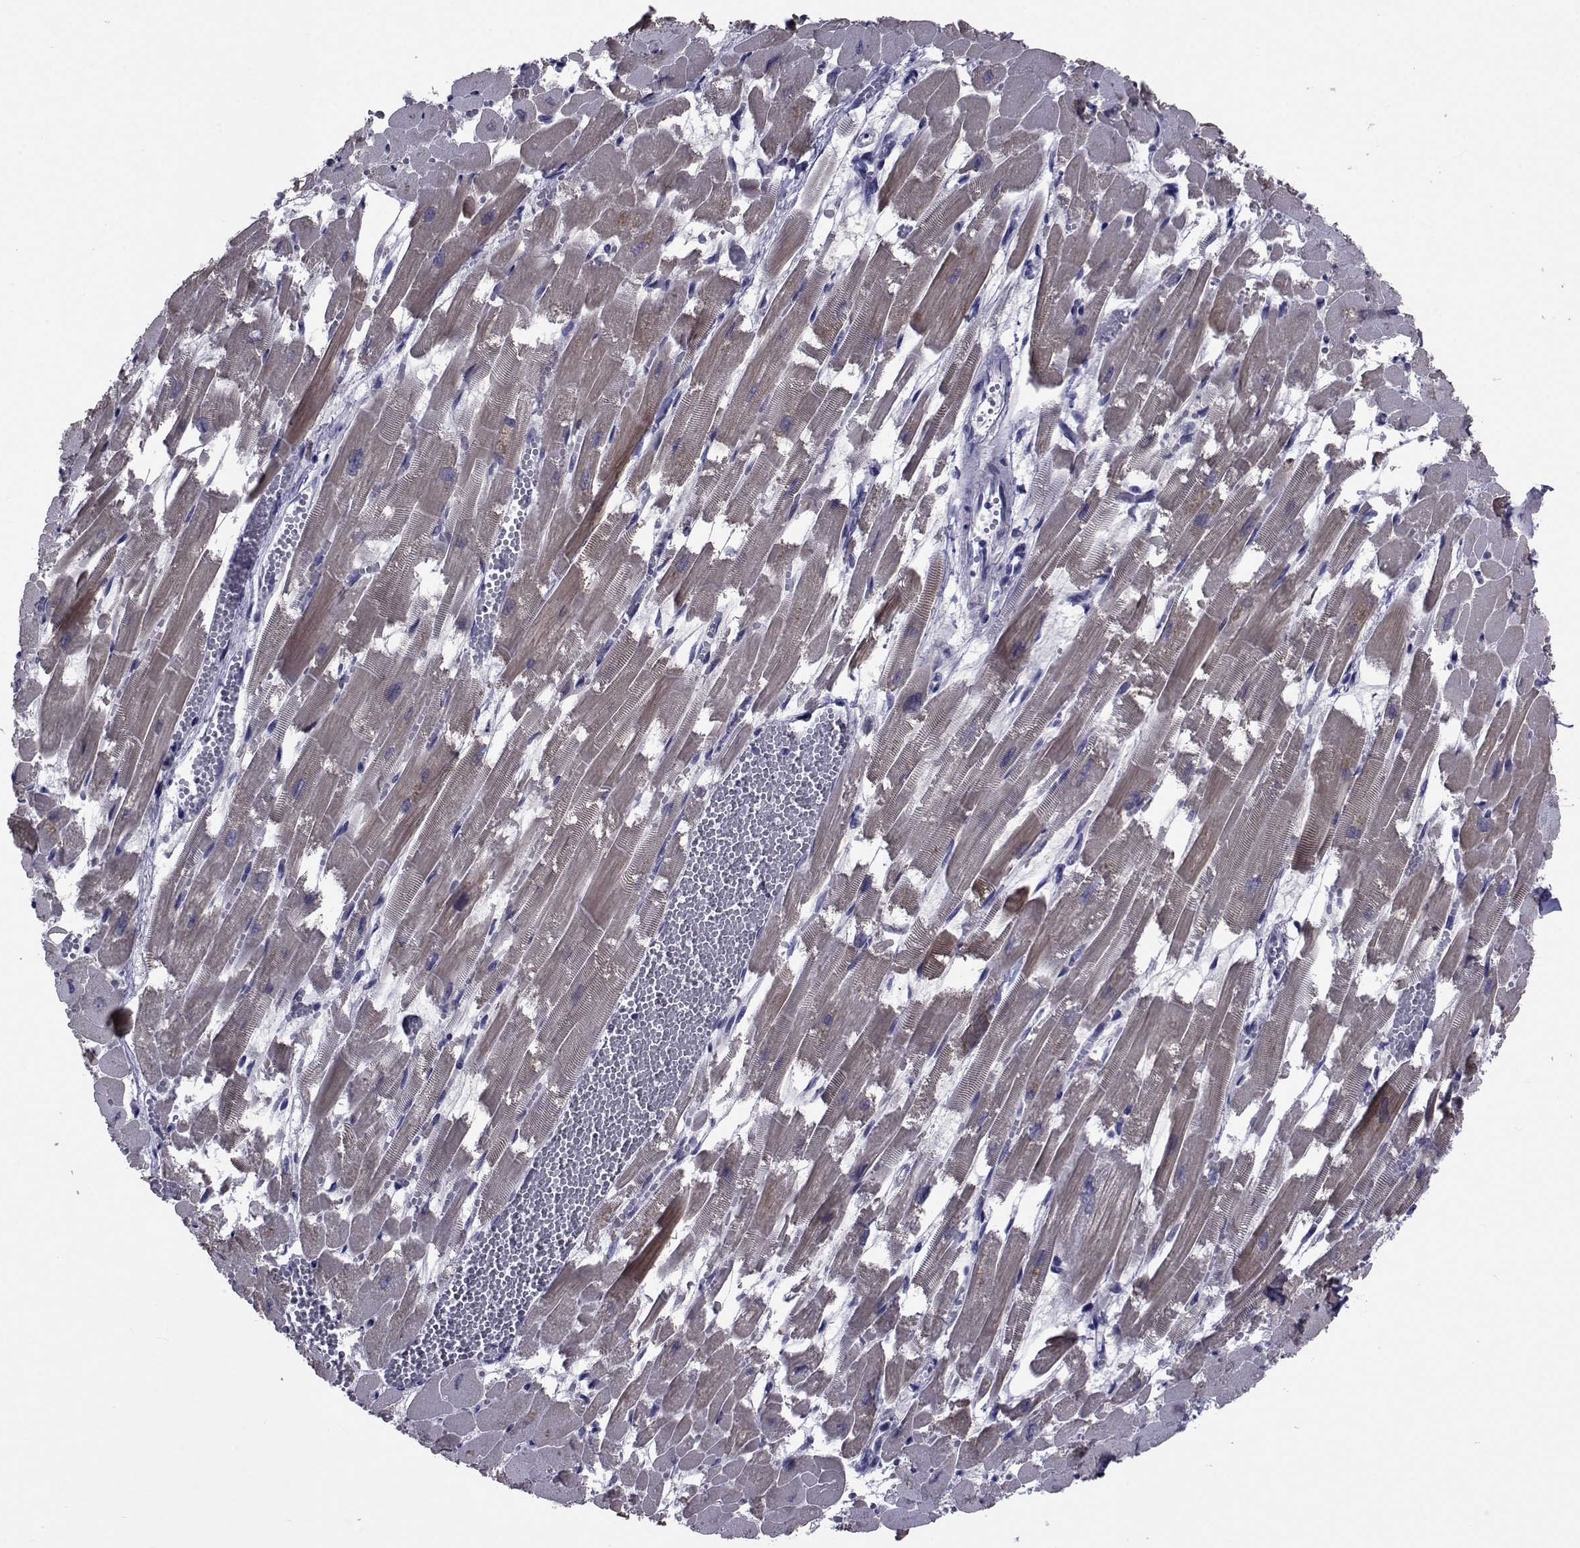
{"staining": {"intensity": "weak", "quantity": ">75%", "location": "cytoplasmic/membranous"}, "tissue": "heart muscle", "cell_type": "Cardiomyocytes", "image_type": "normal", "snomed": [{"axis": "morphology", "description": "Normal tissue, NOS"}, {"axis": "topography", "description": "Heart"}], "caption": "Immunohistochemistry of benign heart muscle demonstrates low levels of weak cytoplasmic/membranous staining in about >75% of cardiomyocytes. (DAB IHC, brown staining for protein, blue staining for nuclei).", "gene": "SEMA5B", "patient": {"sex": "female", "age": 52}}